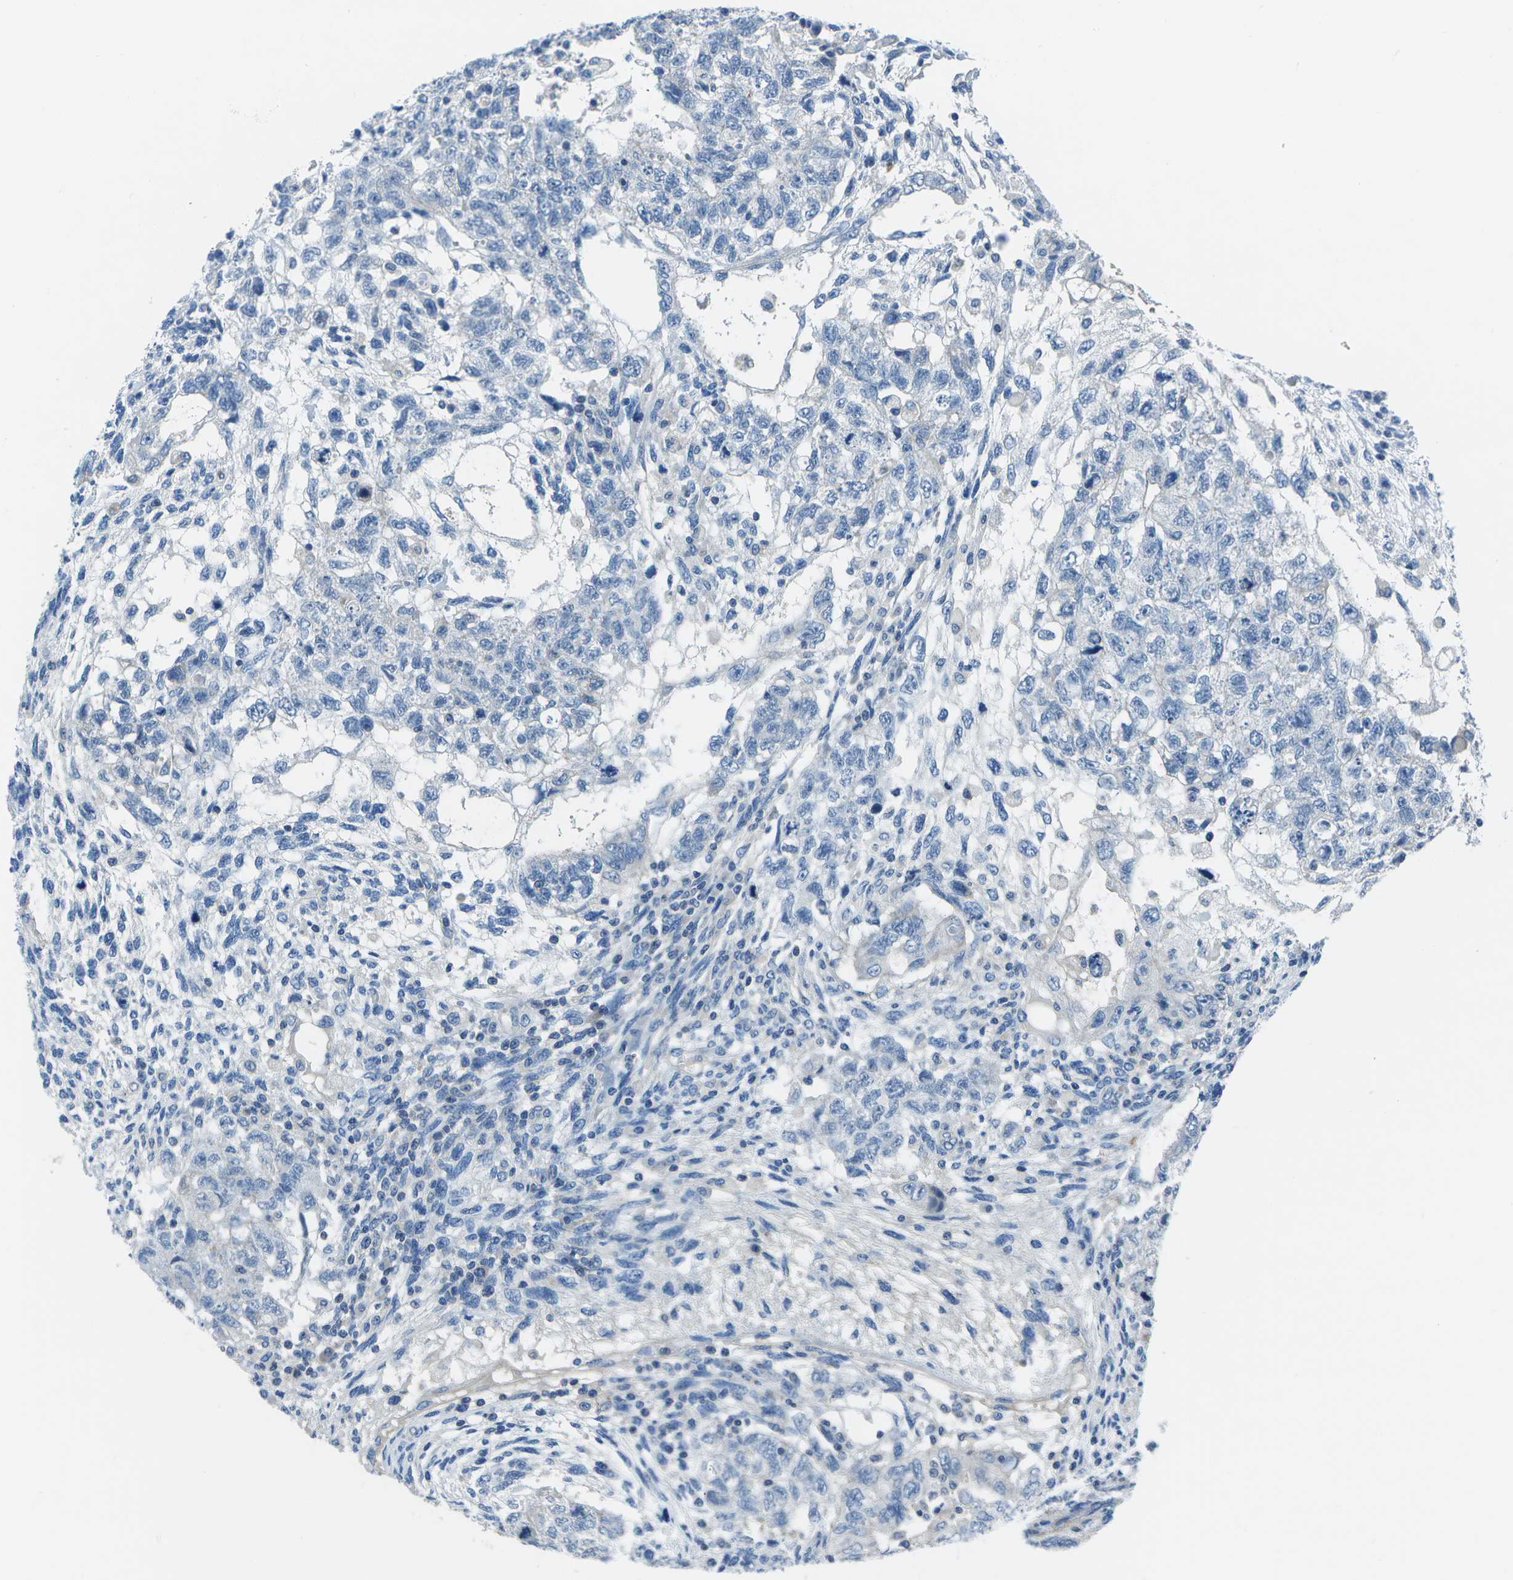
{"staining": {"intensity": "negative", "quantity": "none", "location": "none"}, "tissue": "testis cancer", "cell_type": "Tumor cells", "image_type": "cancer", "snomed": [{"axis": "morphology", "description": "Normal tissue, NOS"}, {"axis": "morphology", "description": "Carcinoma, Embryonal, NOS"}, {"axis": "topography", "description": "Testis"}], "caption": "Embryonal carcinoma (testis) stained for a protein using immunohistochemistry (IHC) shows no staining tumor cells.", "gene": "DCT", "patient": {"sex": "male", "age": 36}}